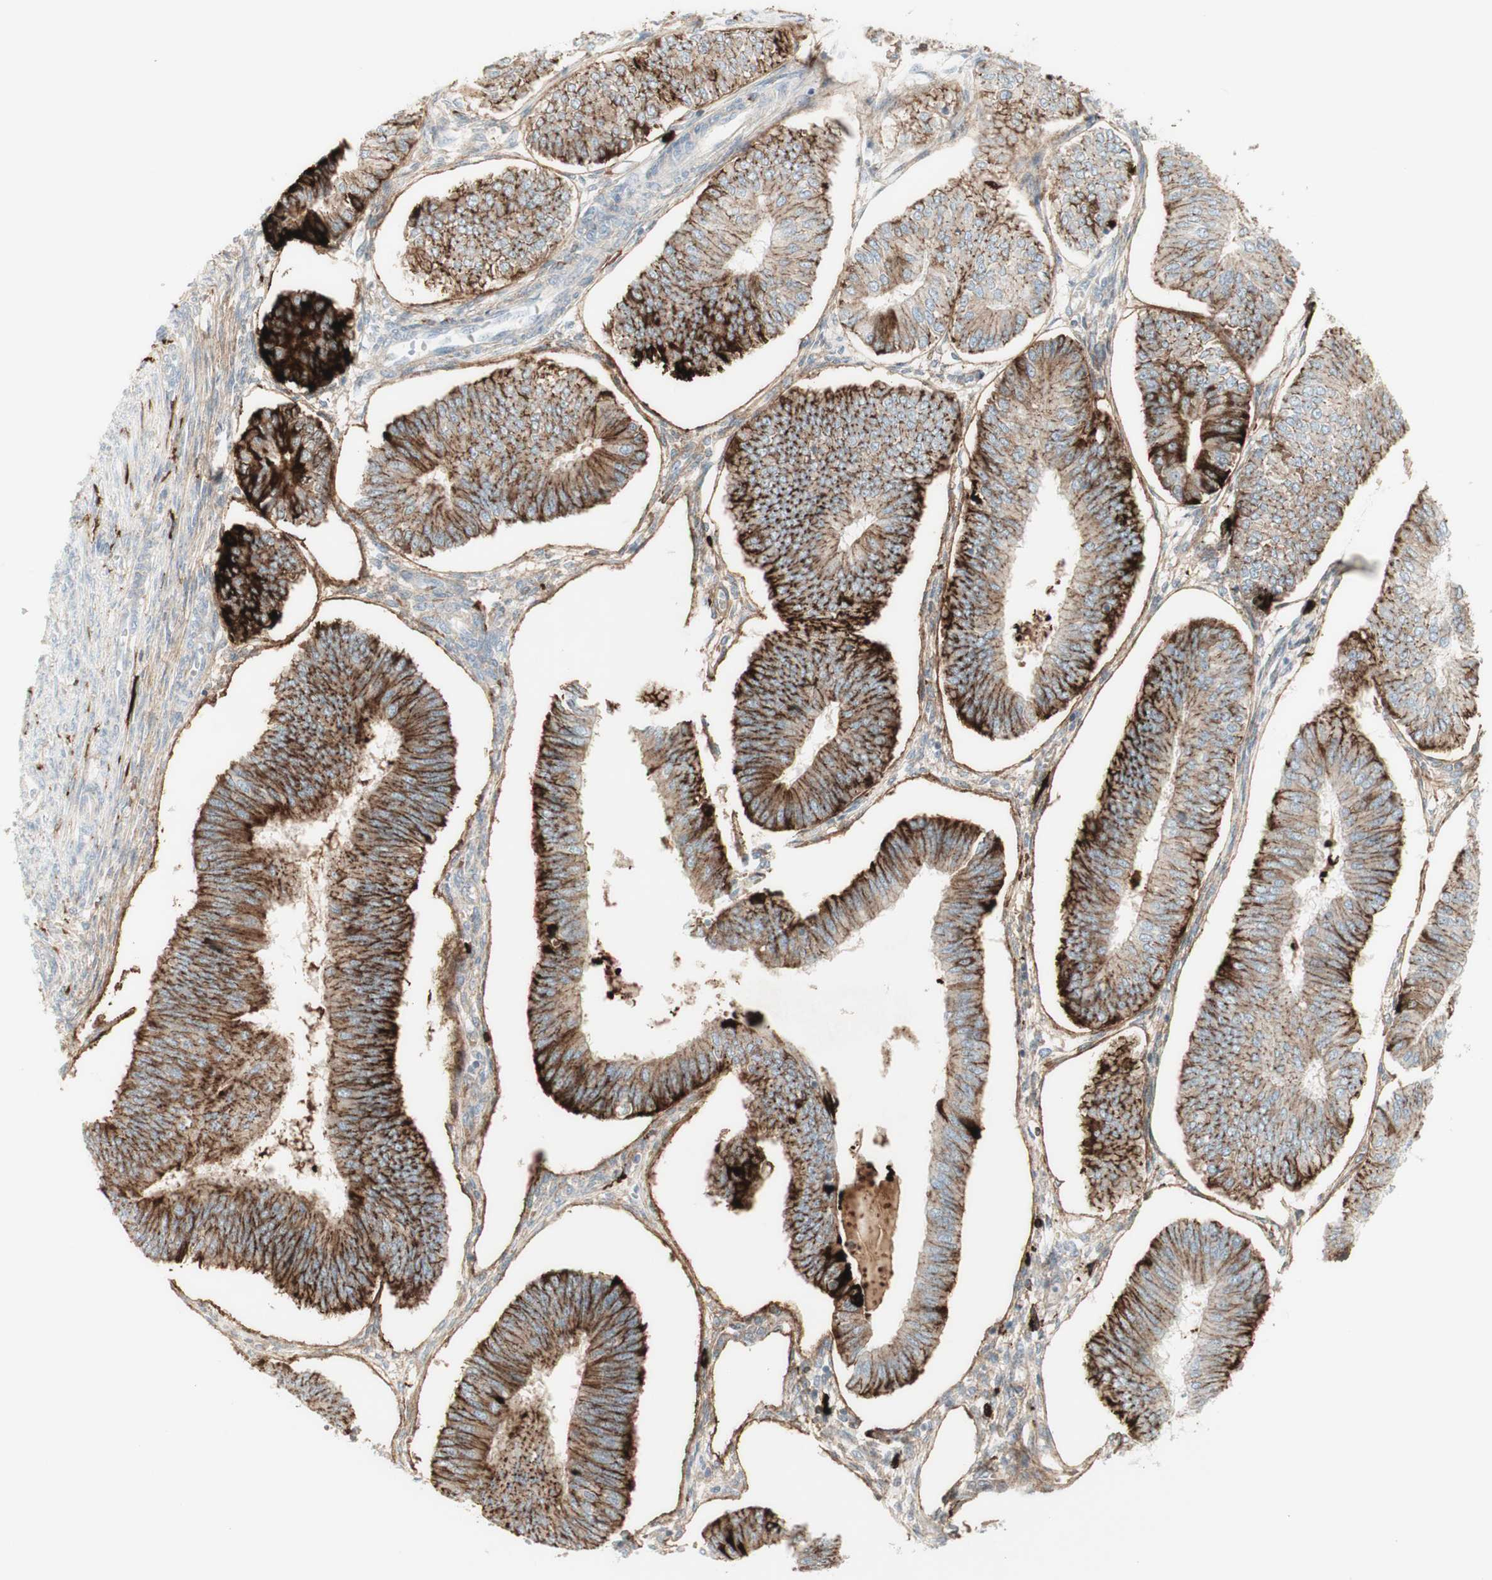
{"staining": {"intensity": "strong", "quantity": ">75%", "location": "cytoplasmic/membranous"}, "tissue": "endometrial cancer", "cell_type": "Tumor cells", "image_type": "cancer", "snomed": [{"axis": "morphology", "description": "Adenocarcinoma, NOS"}, {"axis": "topography", "description": "Endometrium"}], "caption": "Endometrial cancer (adenocarcinoma) was stained to show a protein in brown. There is high levels of strong cytoplasmic/membranous positivity in approximately >75% of tumor cells. Immunohistochemistry (ihc) stains the protein of interest in brown and the nuclei are stained blue.", "gene": "MDK", "patient": {"sex": "female", "age": 58}}